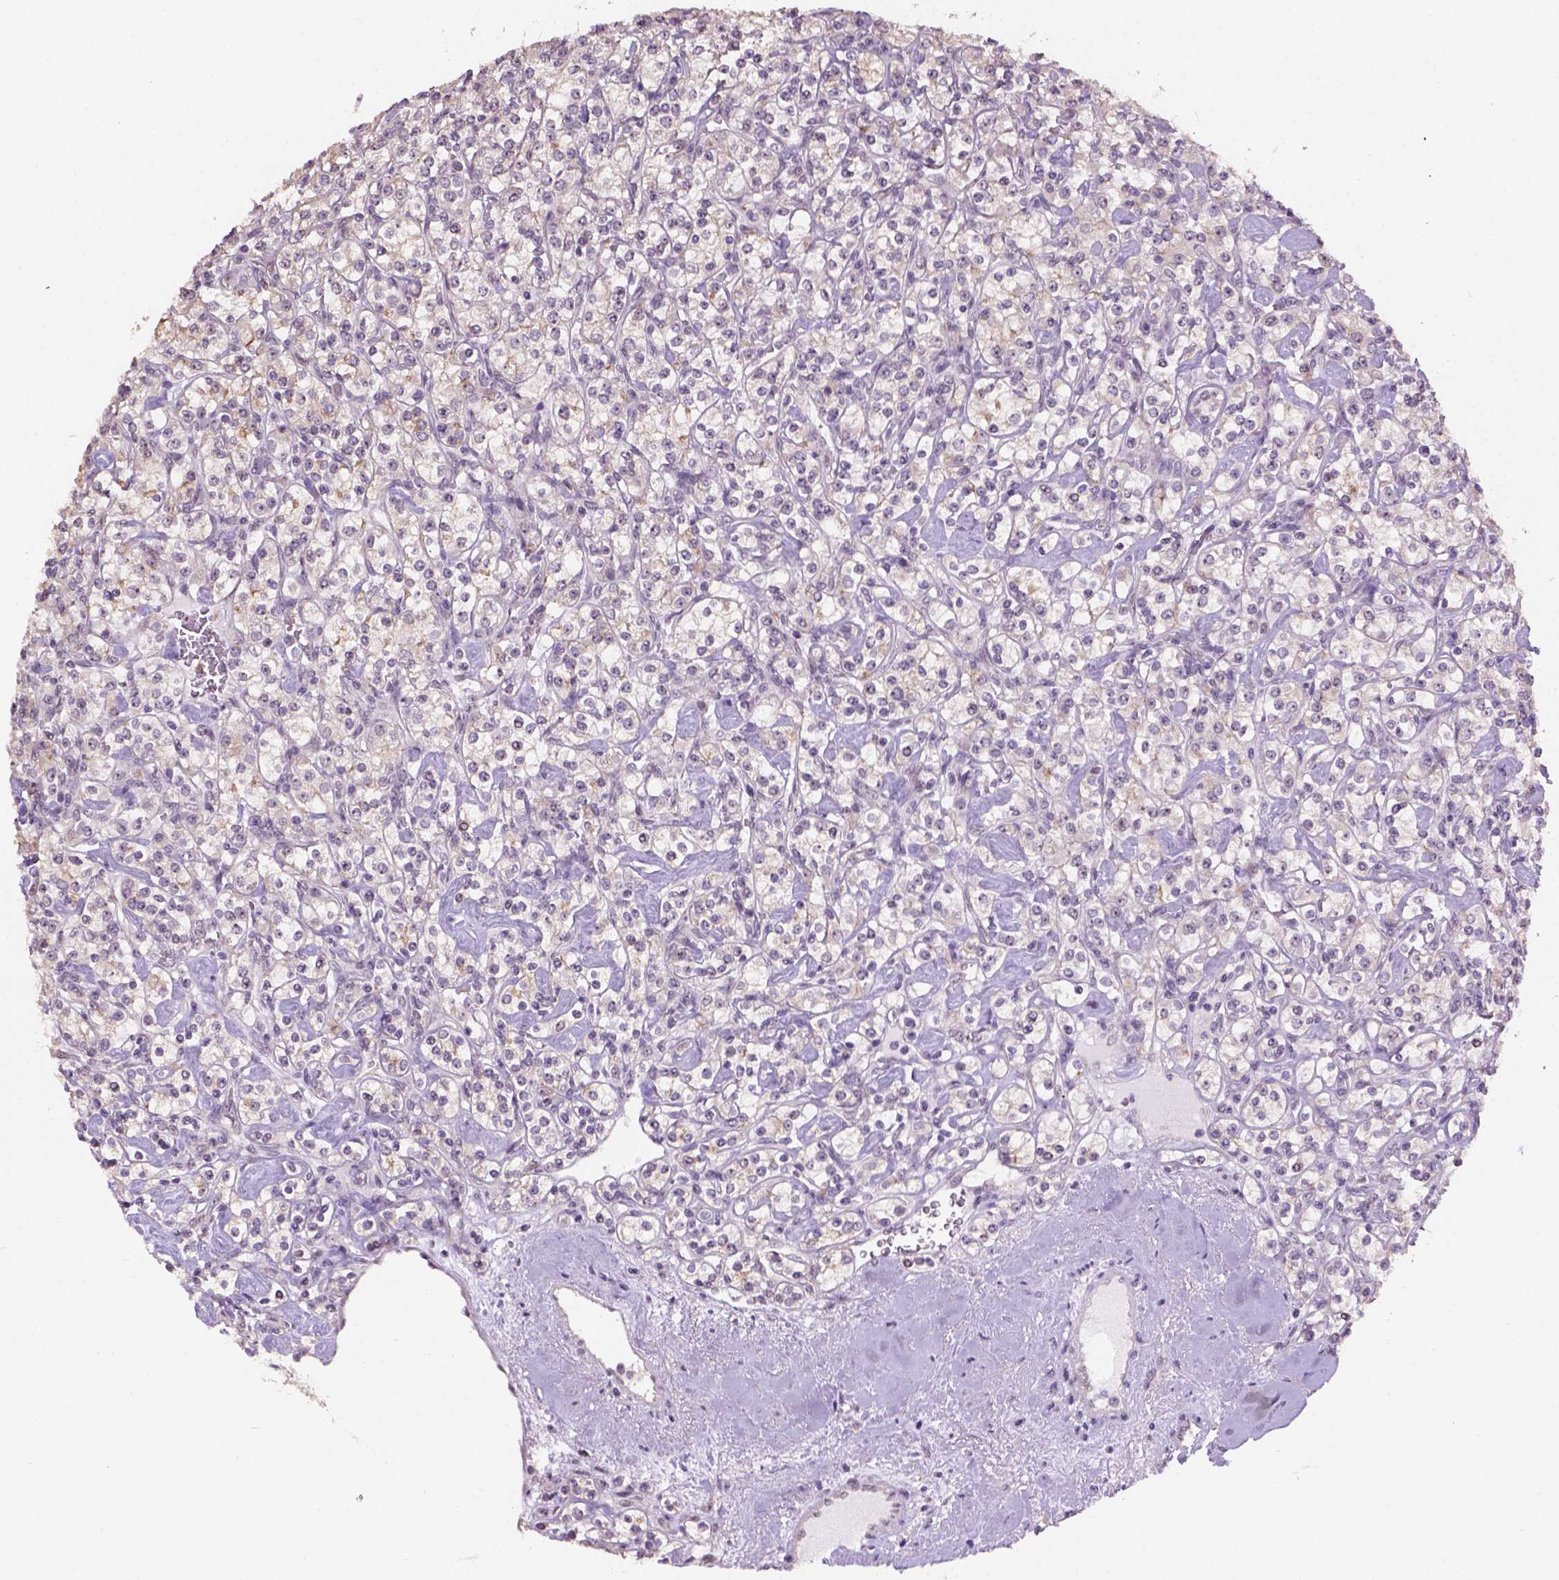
{"staining": {"intensity": "negative", "quantity": "none", "location": "none"}, "tissue": "renal cancer", "cell_type": "Tumor cells", "image_type": "cancer", "snomed": [{"axis": "morphology", "description": "Adenocarcinoma, NOS"}, {"axis": "topography", "description": "Kidney"}], "caption": "Histopathology image shows no protein staining in tumor cells of renal cancer (adenocarcinoma) tissue. (DAB (3,3'-diaminobenzidine) immunohistochemistry (IHC) visualized using brightfield microscopy, high magnification).", "gene": "DDX50", "patient": {"sex": "male", "age": 77}}